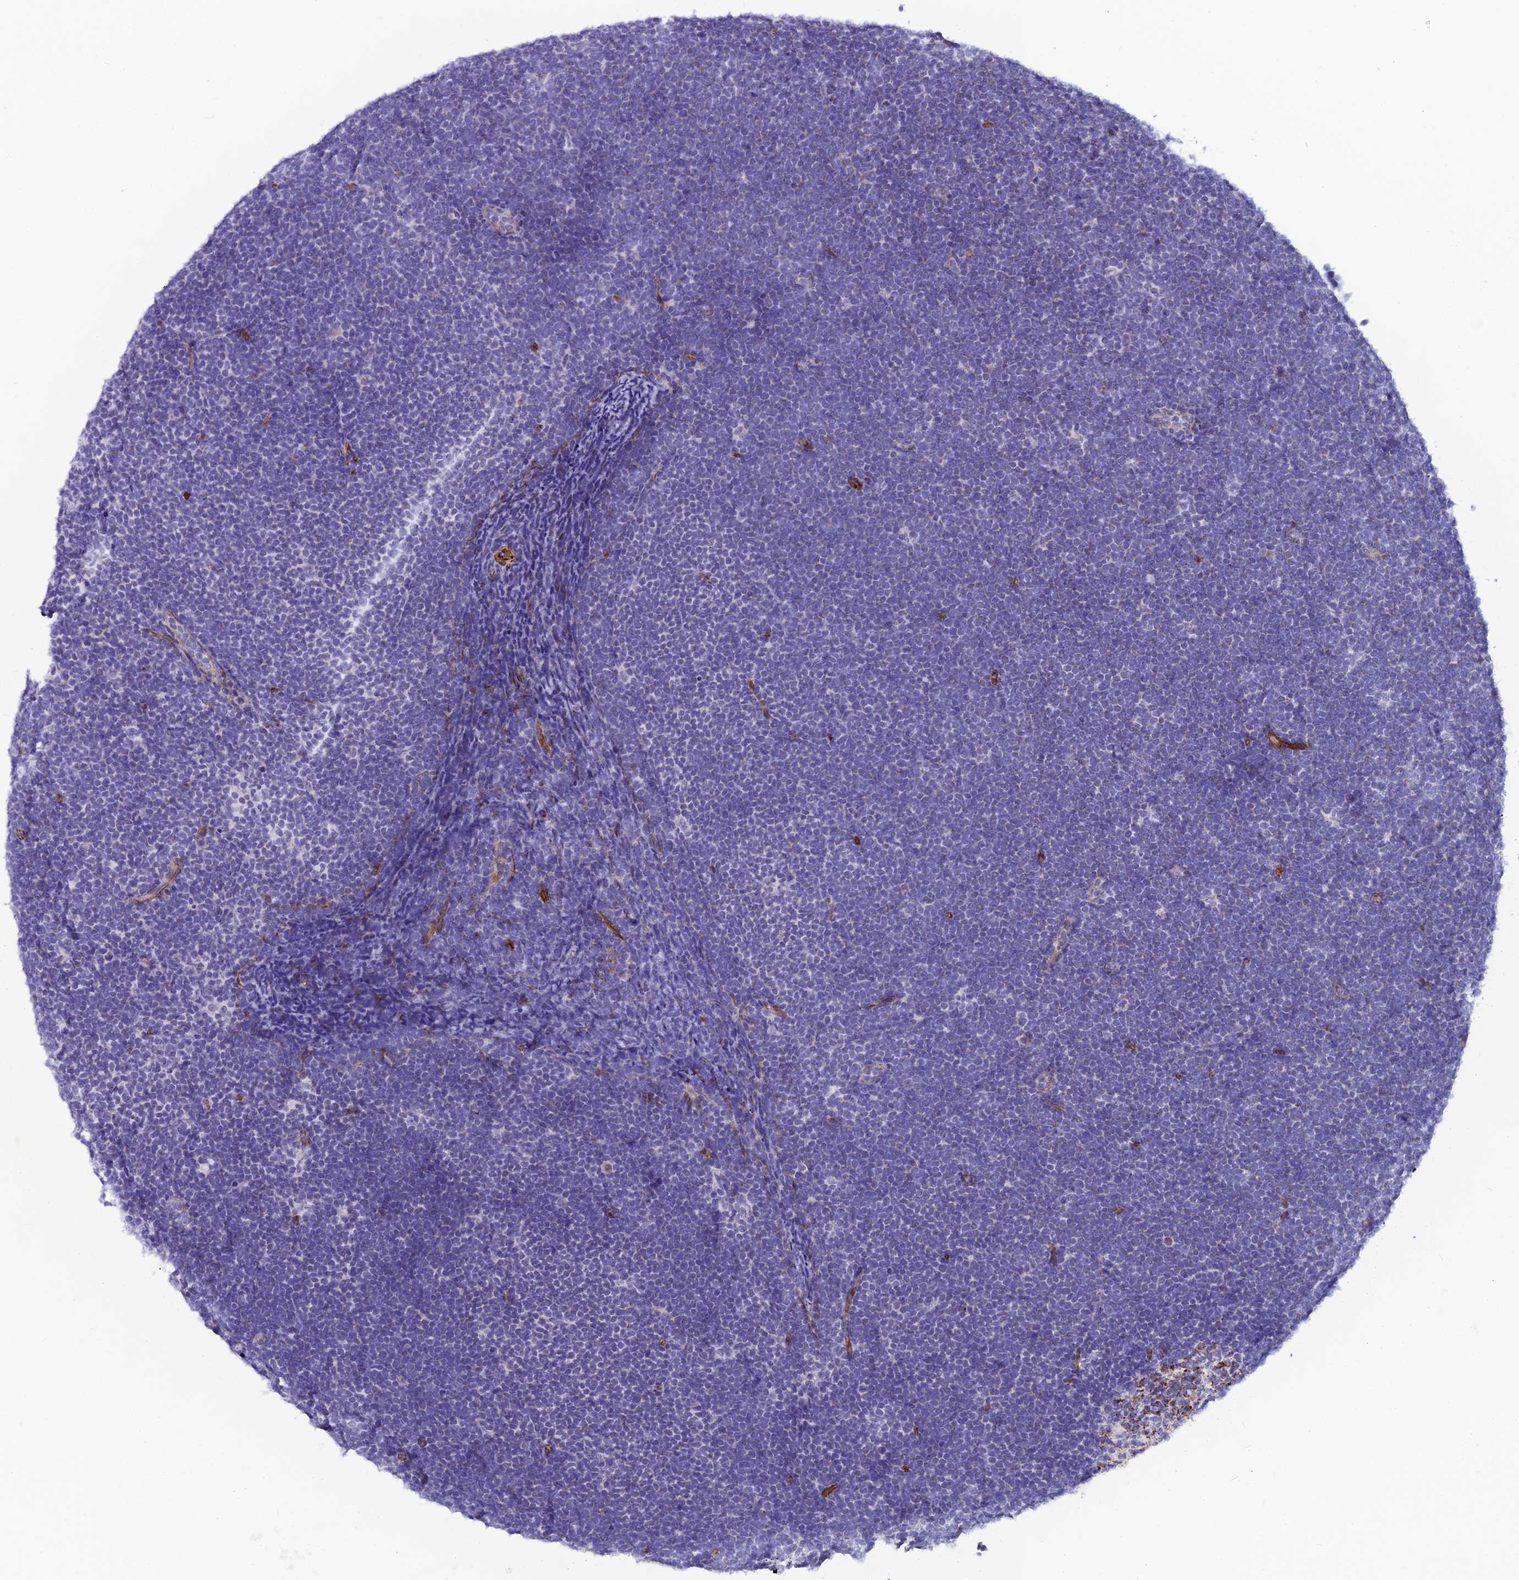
{"staining": {"intensity": "negative", "quantity": "none", "location": "none"}, "tissue": "lymphoma", "cell_type": "Tumor cells", "image_type": "cancer", "snomed": [{"axis": "morphology", "description": "Malignant lymphoma, non-Hodgkin's type, High grade"}, {"axis": "topography", "description": "Lymph node"}], "caption": "A photomicrograph of human malignant lymphoma, non-Hodgkin's type (high-grade) is negative for staining in tumor cells.", "gene": "POMGNT1", "patient": {"sex": "male", "age": 13}}